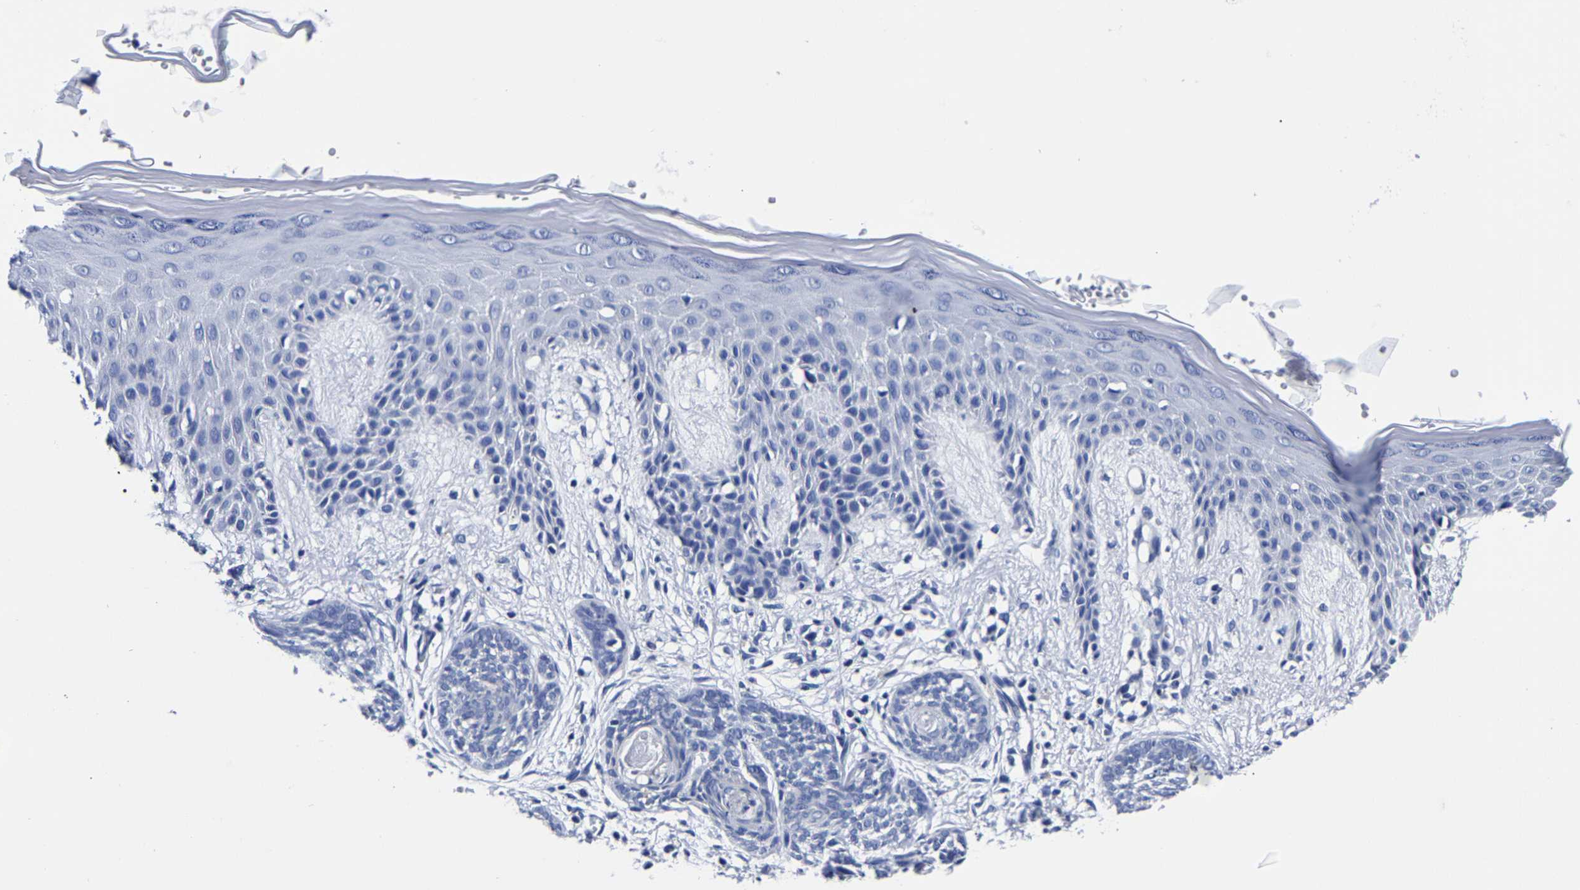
{"staining": {"intensity": "negative", "quantity": "none", "location": "none"}, "tissue": "skin cancer", "cell_type": "Tumor cells", "image_type": "cancer", "snomed": [{"axis": "morphology", "description": "Basal cell carcinoma"}, {"axis": "topography", "description": "Skin"}], "caption": "The micrograph reveals no staining of tumor cells in skin cancer. (Immunohistochemistry (ihc), brightfield microscopy, high magnification).", "gene": "CPA2", "patient": {"sex": "female", "age": 59}}